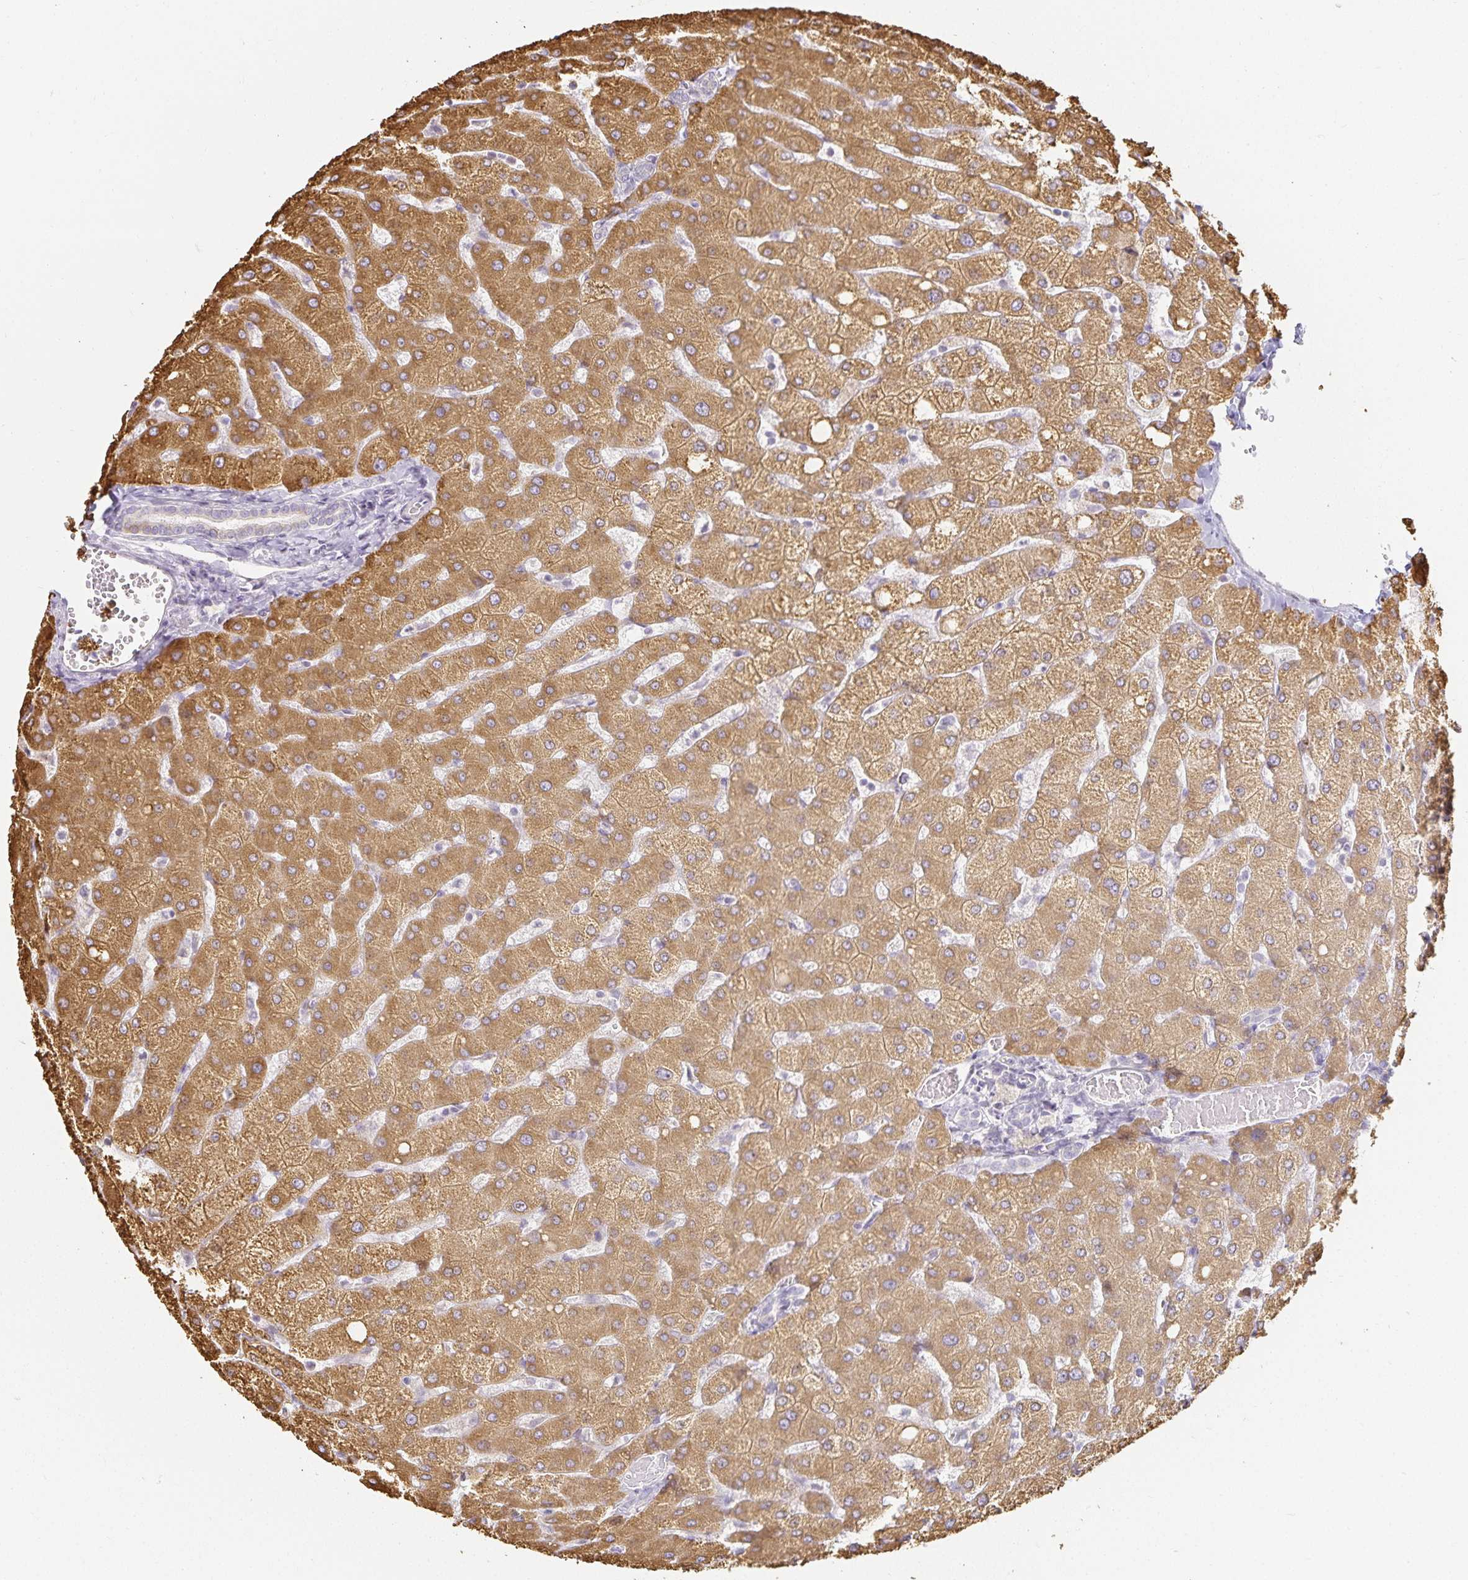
{"staining": {"intensity": "negative", "quantity": "none", "location": "none"}, "tissue": "liver", "cell_type": "Cholangiocytes", "image_type": "normal", "snomed": [{"axis": "morphology", "description": "Normal tissue, NOS"}, {"axis": "topography", "description": "Liver"}], "caption": "Immunohistochemistry (IHC) micrograph of normal liver: human liver stained with DAB displays no significant protein expression in cholangiocytes.", "gene": "GP2", "patient": {"sex": "female", "age": 54}}